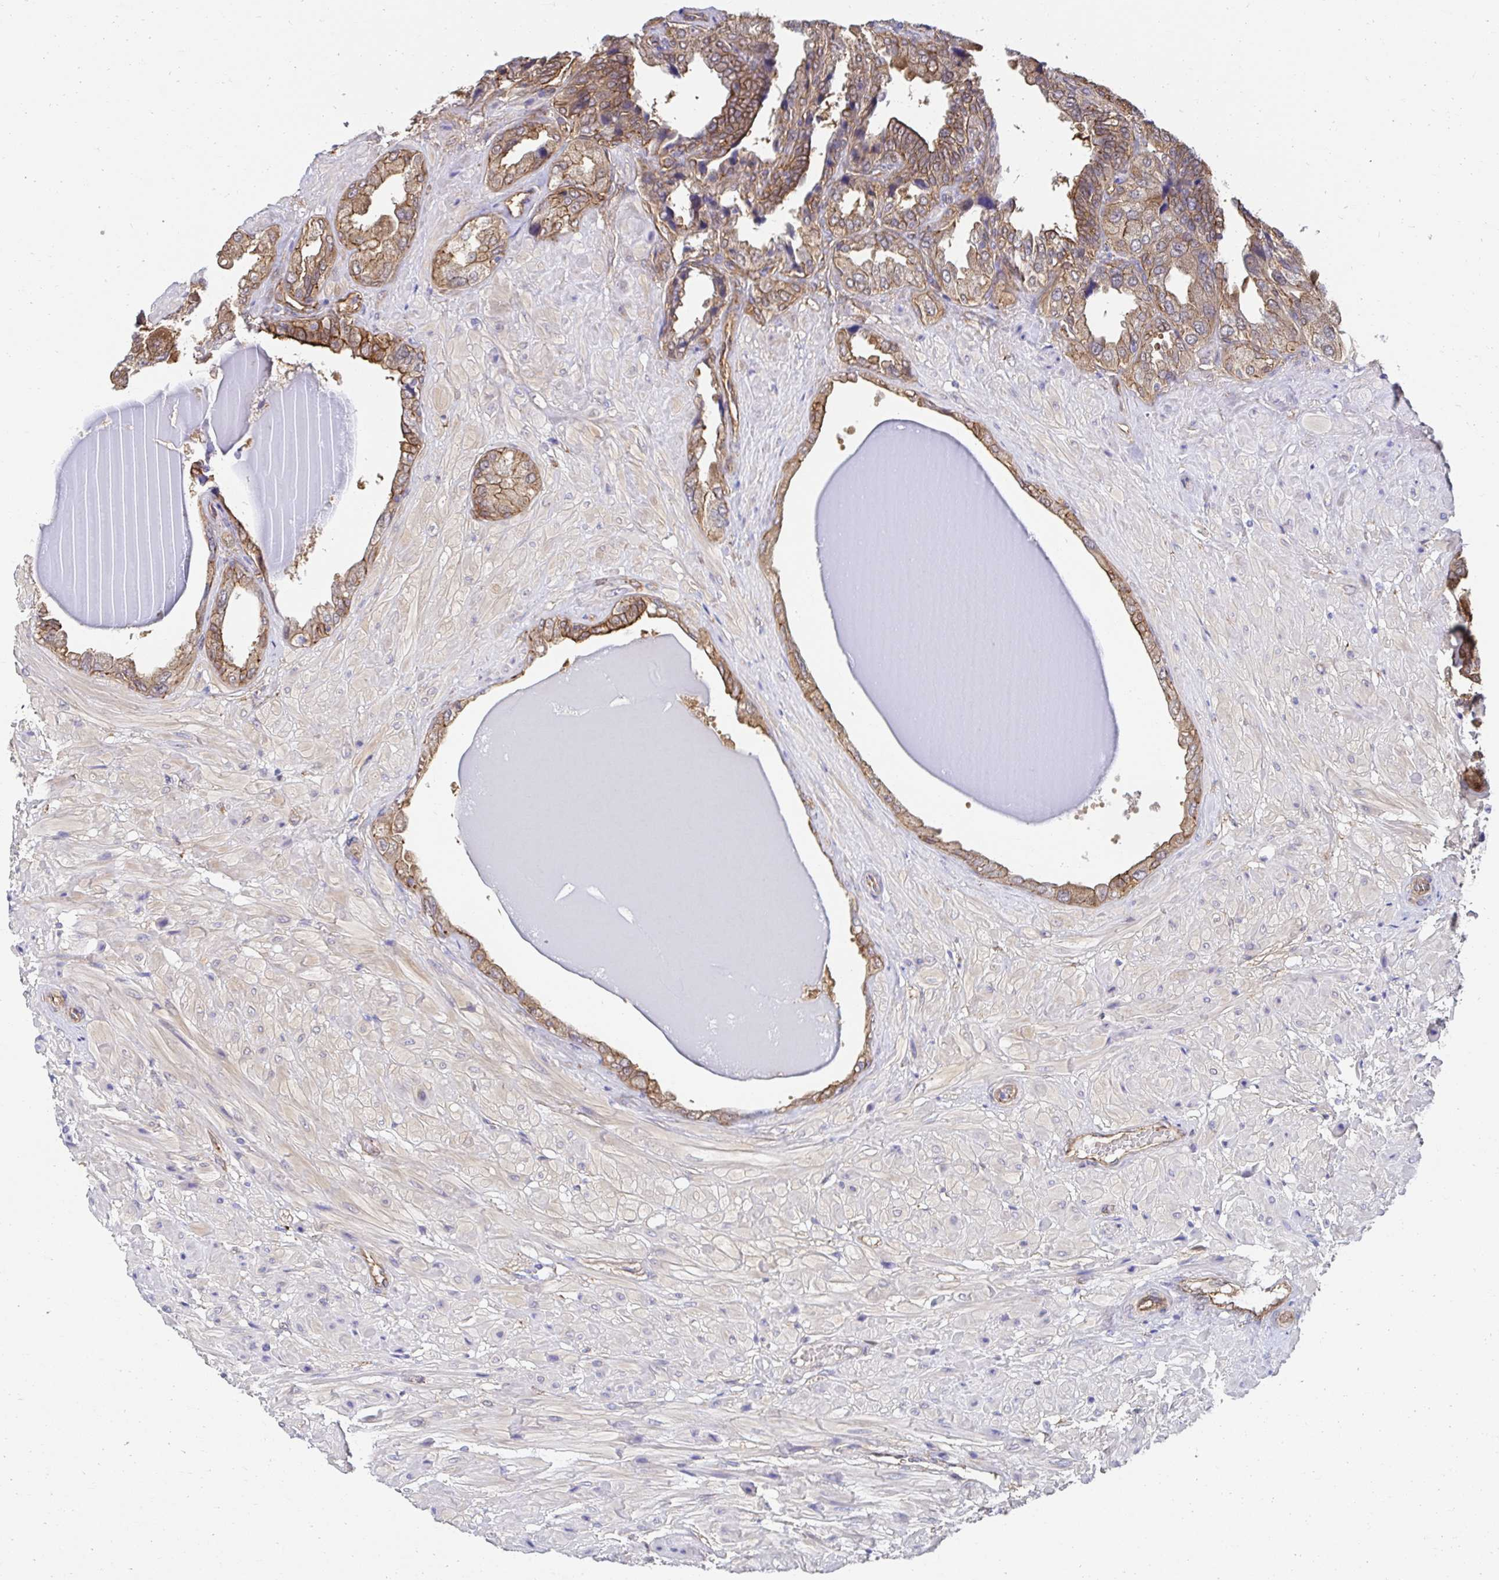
{"staining": {"intensity": "moderate", "quantity": ">75%", "location": "cytoplasmic/membranous"}, "tissue": "seminal vesicle", "cell_type": "Glandular cells", "image_type": "normal", "snomed": [{"axis": "morphology", "description": "Normal tissue, NOS"}, {"axis": "topography", "description": "Seminal veicle"}], "caption": "Seminal vesicle stained for a protein (brown) reveals moderate cytoplasmic/membranous positive expression in approximately >75% of glandular cells.", "gene": "CTTN", "patient": {"sex": "male", "age": 55}}